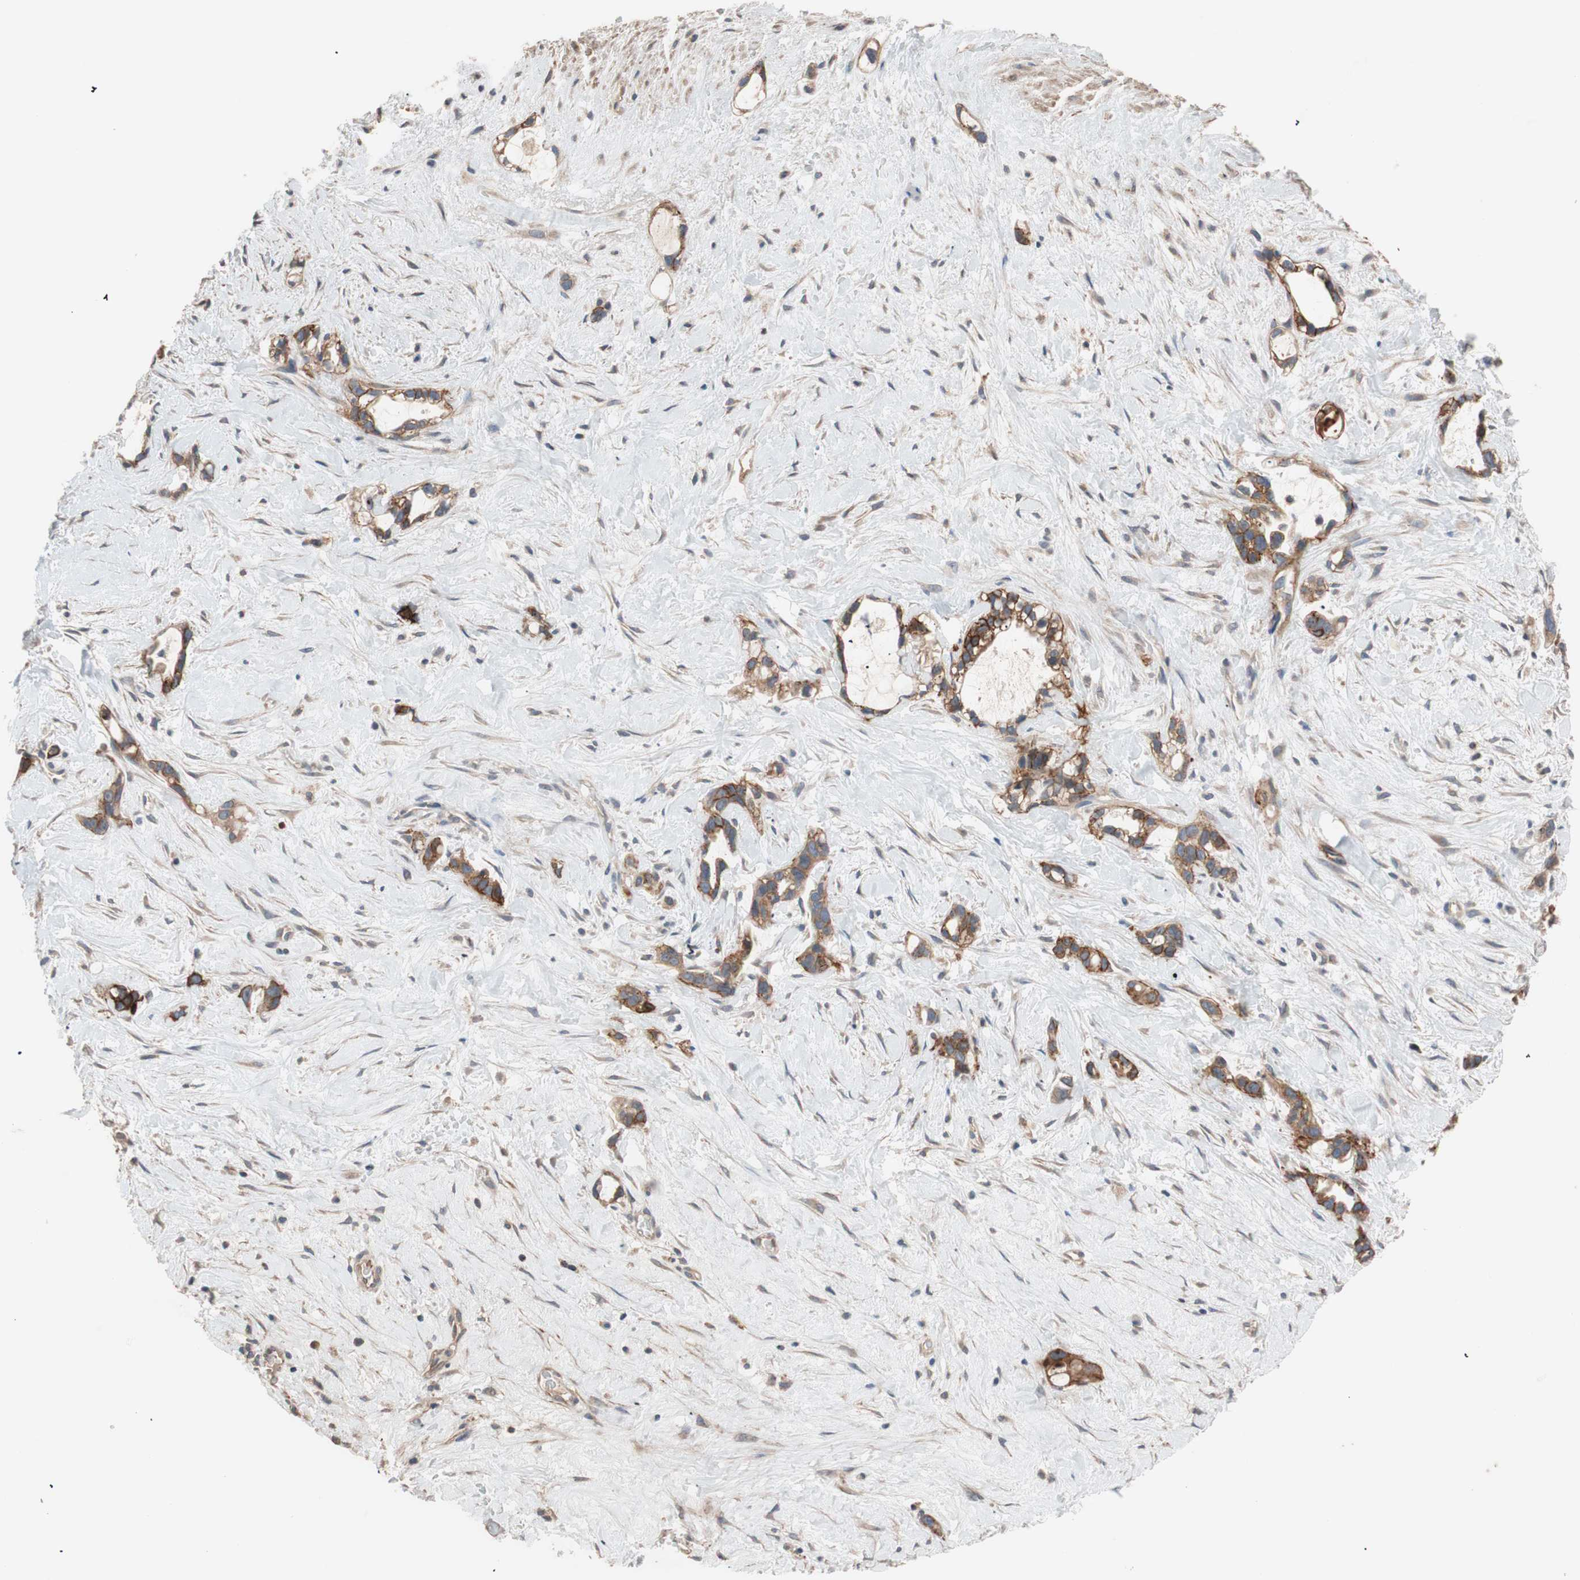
{"staining": {"intensity": "strong", "quantity": ">75%", "location": "cytoplasmic/membranous"}, "tissue": "liver cancer", "cell_type": "Tumor cells", "image_type": "cancer", "snomed": [{"axis": "morphology", "description": "Cholangiocarcinoma"}, {"axis": "topography", "description": "Liver"}], "caption": "Liver cancer (cholangiocarcinoma) was stained to show a protein in brown. There is high levels of strong cytoplasmic/membranous positivity in about >75% of tumor cells.", "gene": "SDC4", "patient": {"sex": "female", "age": 65}}